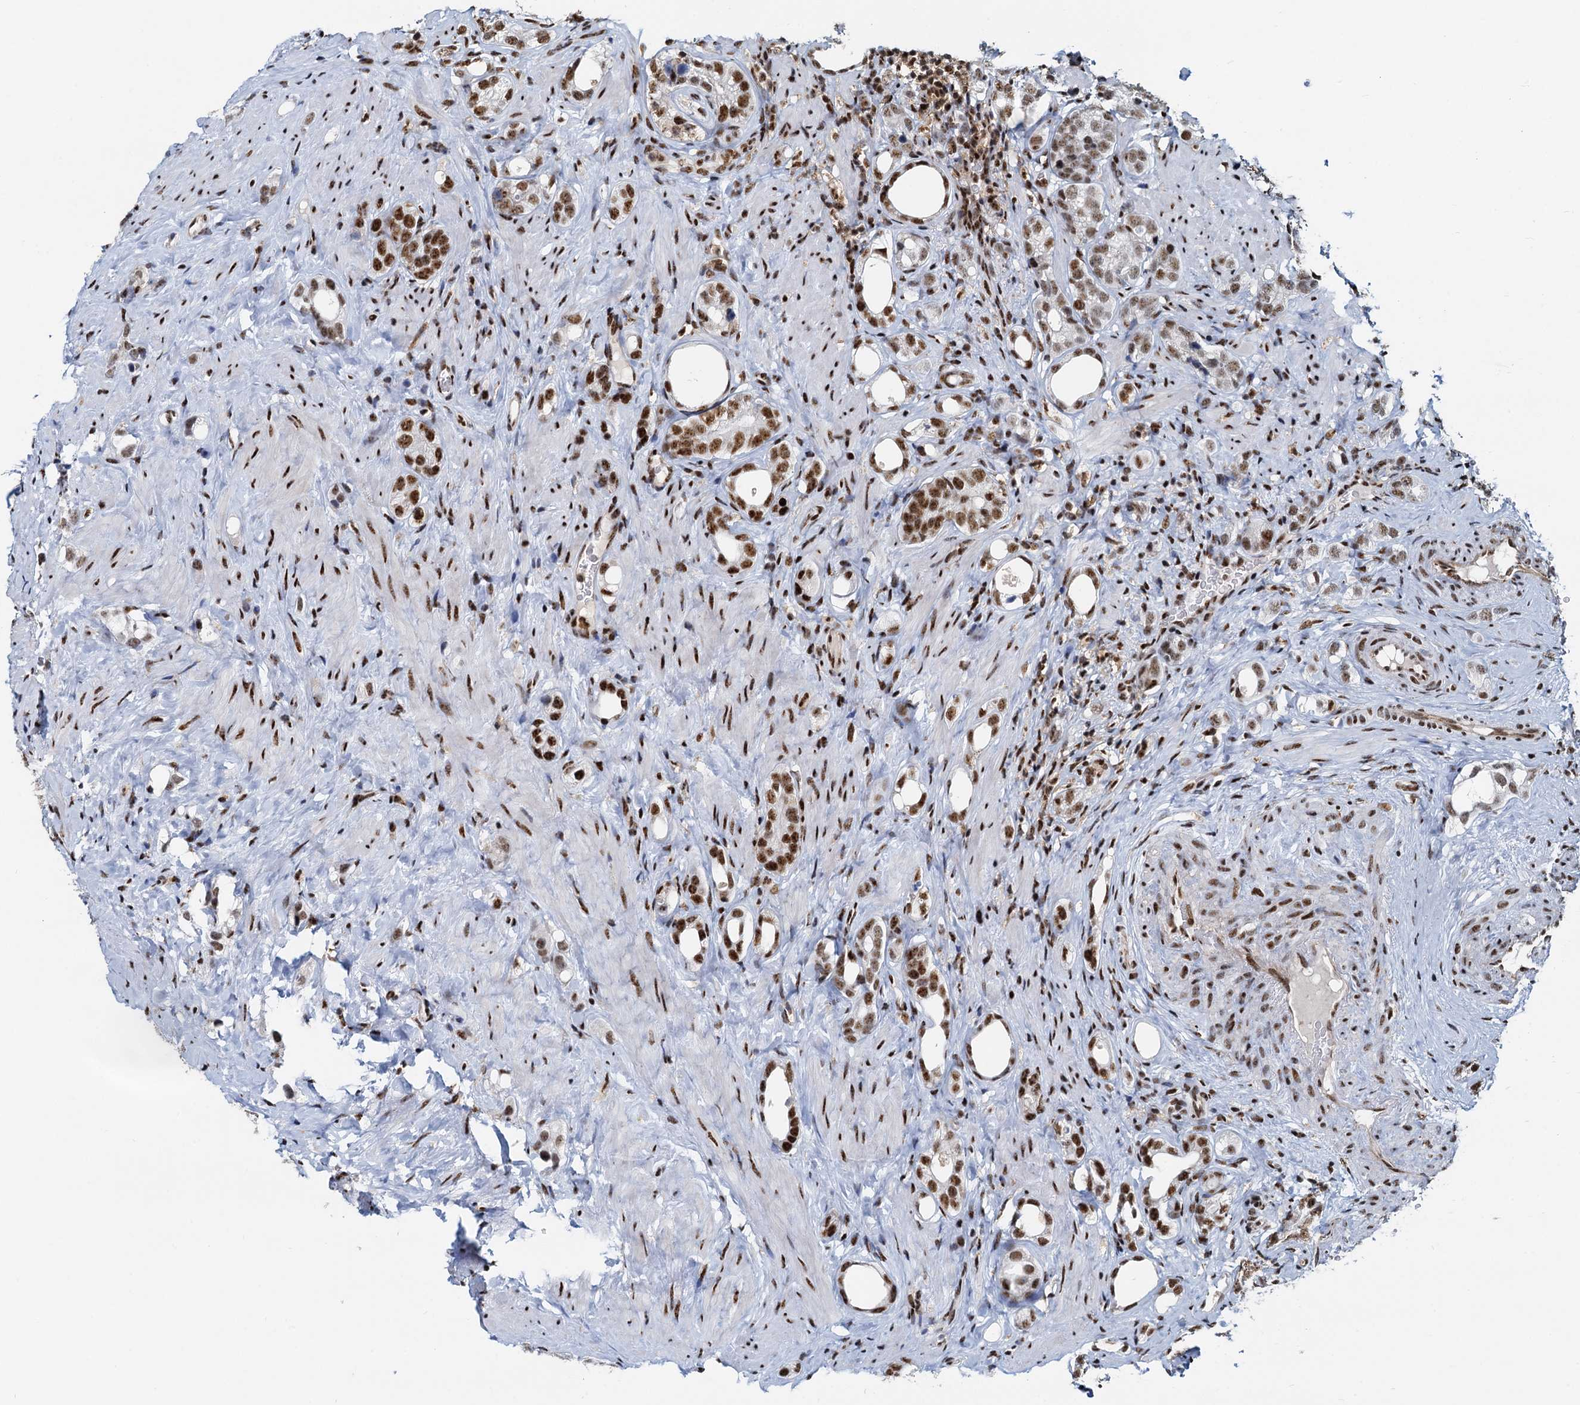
{"staining": {"intensity": "moderate", "quantity": "25%-75%", "location": "nuclear"}, "tissue": "prostate cancer", "cell_type": "Tumor cells", "image_type": "cancer", "snomed": [{"axis": "morphology", "description": "Adenocarcinoma, High grade"}, {"axis": "topography", "description": "Prostate"}], "caption": "An image showing moderate nuclear expression in approximately 25%-75% of tumor cells in prostate cancer (high-grade adenocarcinoma), as visualized by brown immunohistochemical staining.", "gene": "RBM26", "patient": {"sex": "male", "age": 63}}